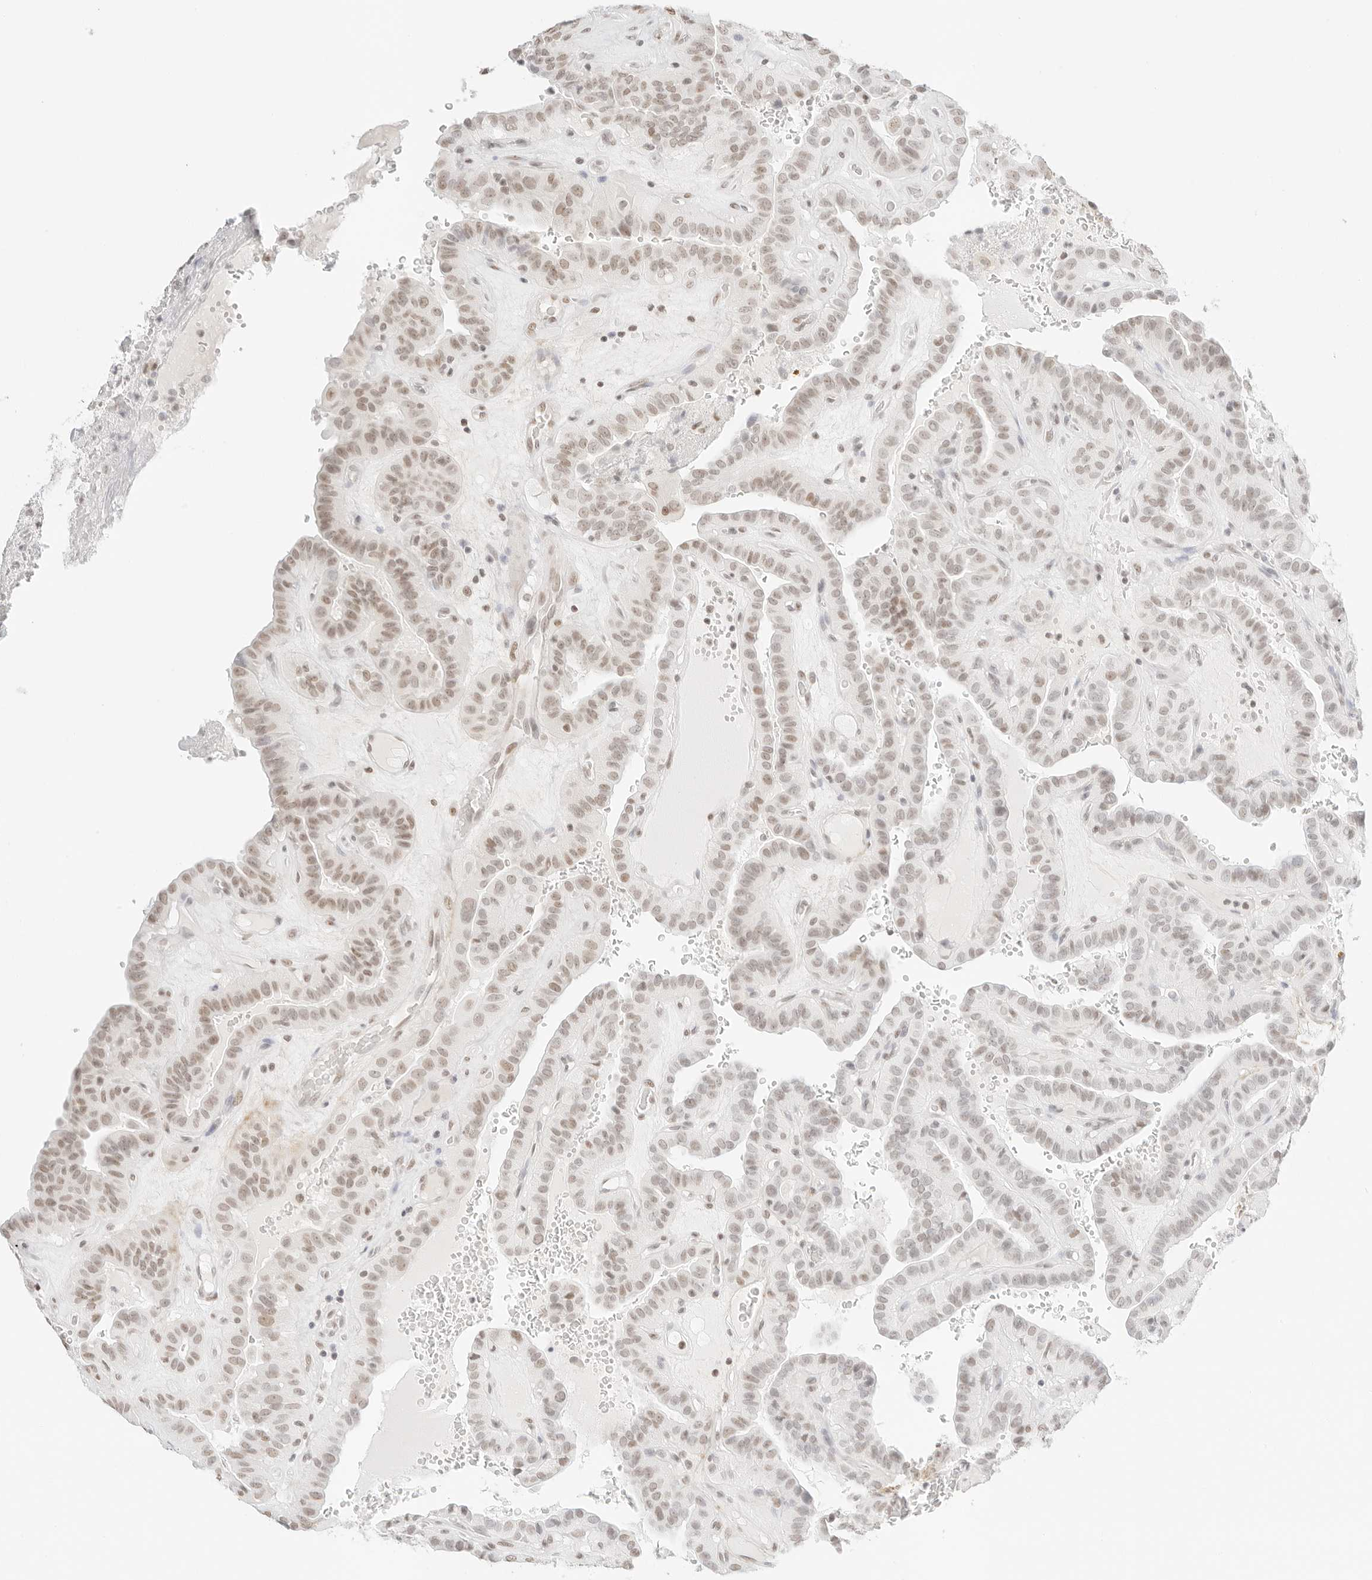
{"staining": {"intensity": "weak", "quantity": "25%-75%", "location": "nuclear"}, "tissue": "thyroid cancer", "cell_type": "Tumor cells", "image_type": "cancer", "snomed": [{"axis": "morphology", "description": "Papillary adenocarcinoma, NOS"}, {"axis": "topography", "description": "Thyroid gland"}], "caption": "Protein analysis of thyroid papillary adenocarcinoma tissue displays weak nuclear positivity in about 25%-75% of tumor cells.", "gene": "FBLN5", "patient": {"sex": "male", "age": 77}}